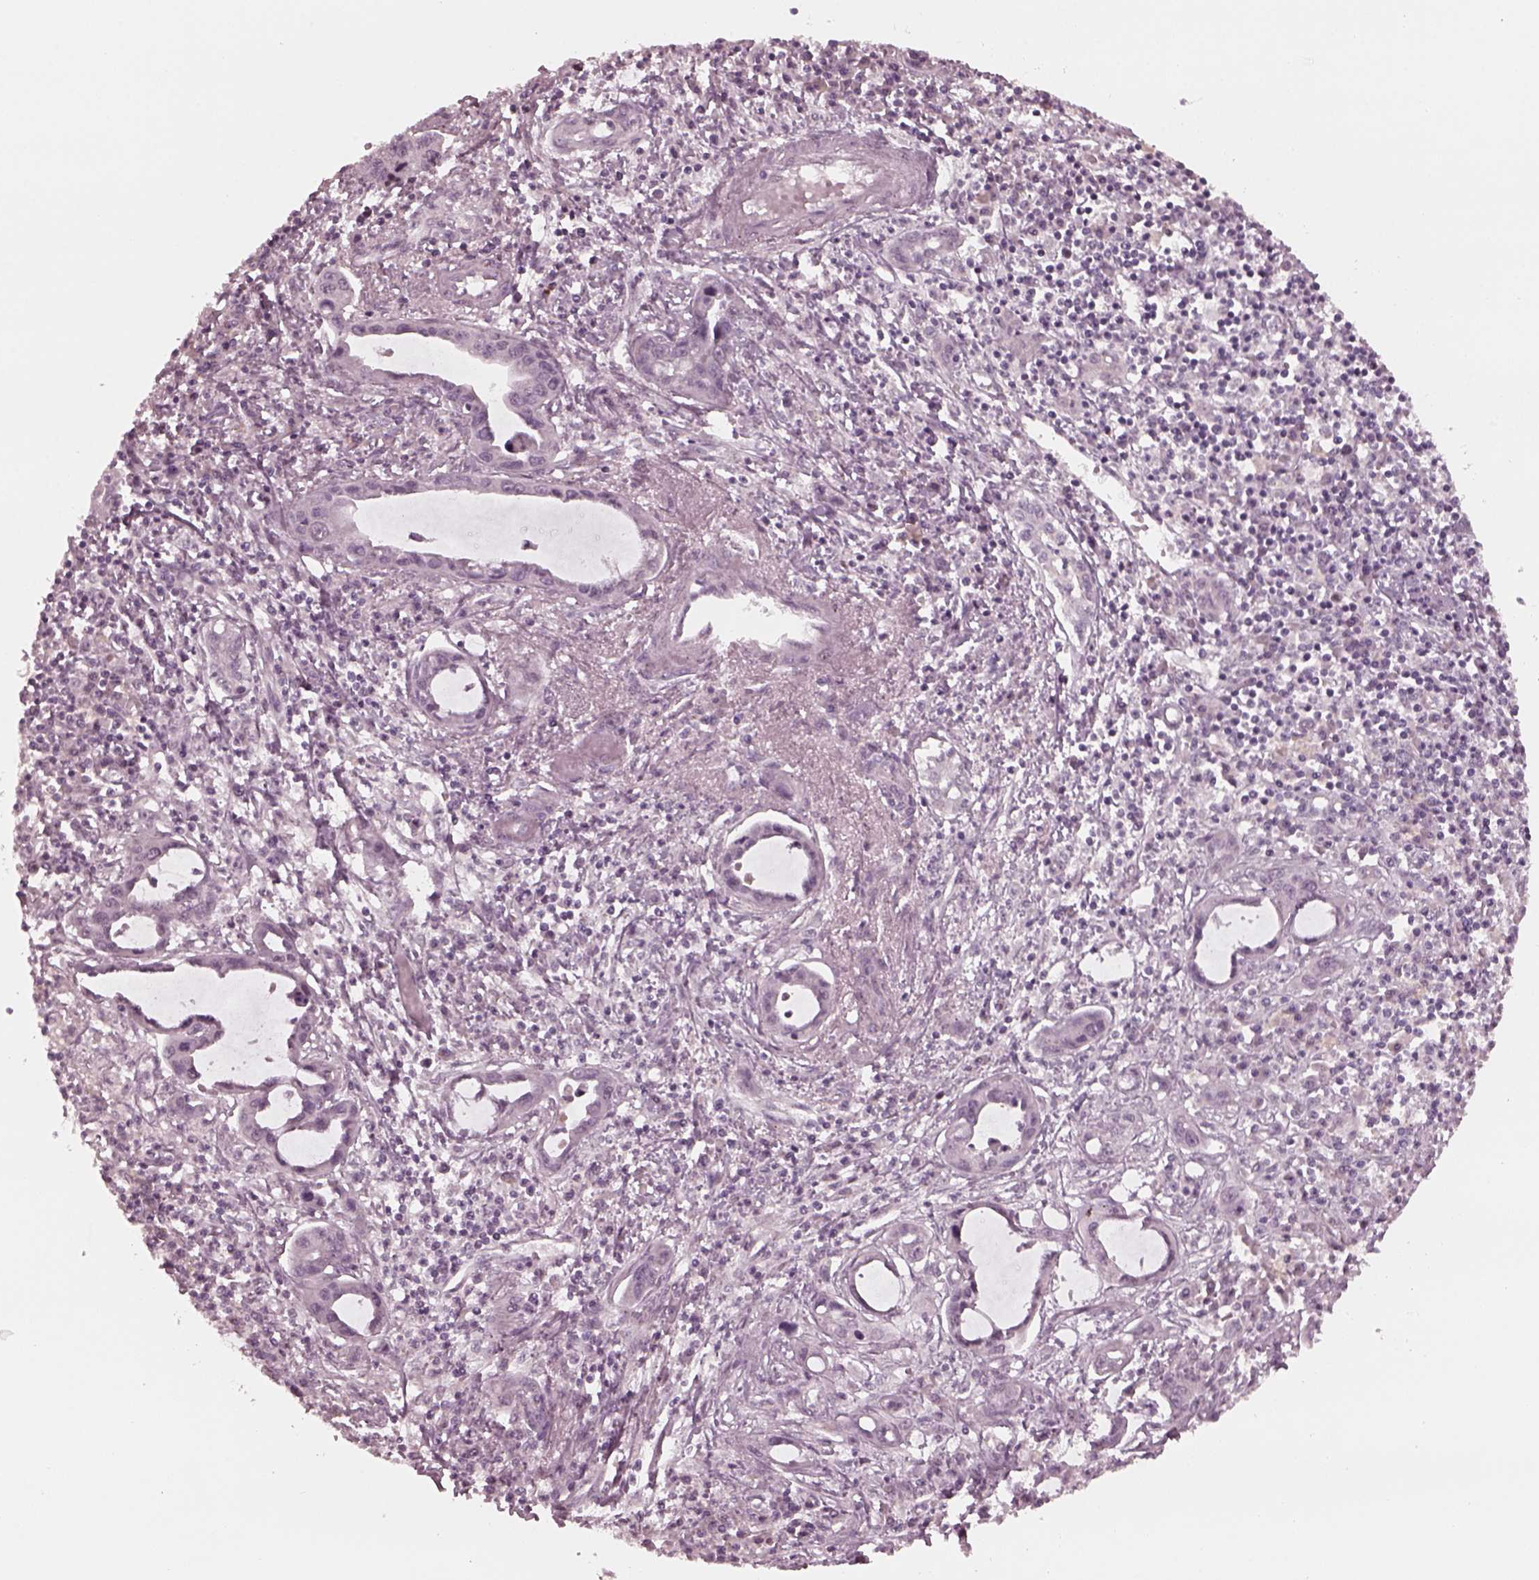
{"staining": {"intensity": "negative", "quantity": "none", "location": "none"}, "tissue": "liver cancer", "cell_type": "Tumor cells", "image_type": "cancer", "snomed": [{"axis": "morphology", "description": "Cholangiocarcinoma"}, {"axis": "topography", "description": "Liver"}], "caption": "An image of human liver cancer (cholangiocarcinoma) is negative for staining in tumor cells.", "gene": "SAXO1", "patient": {"sex": "male", "age": 58}}